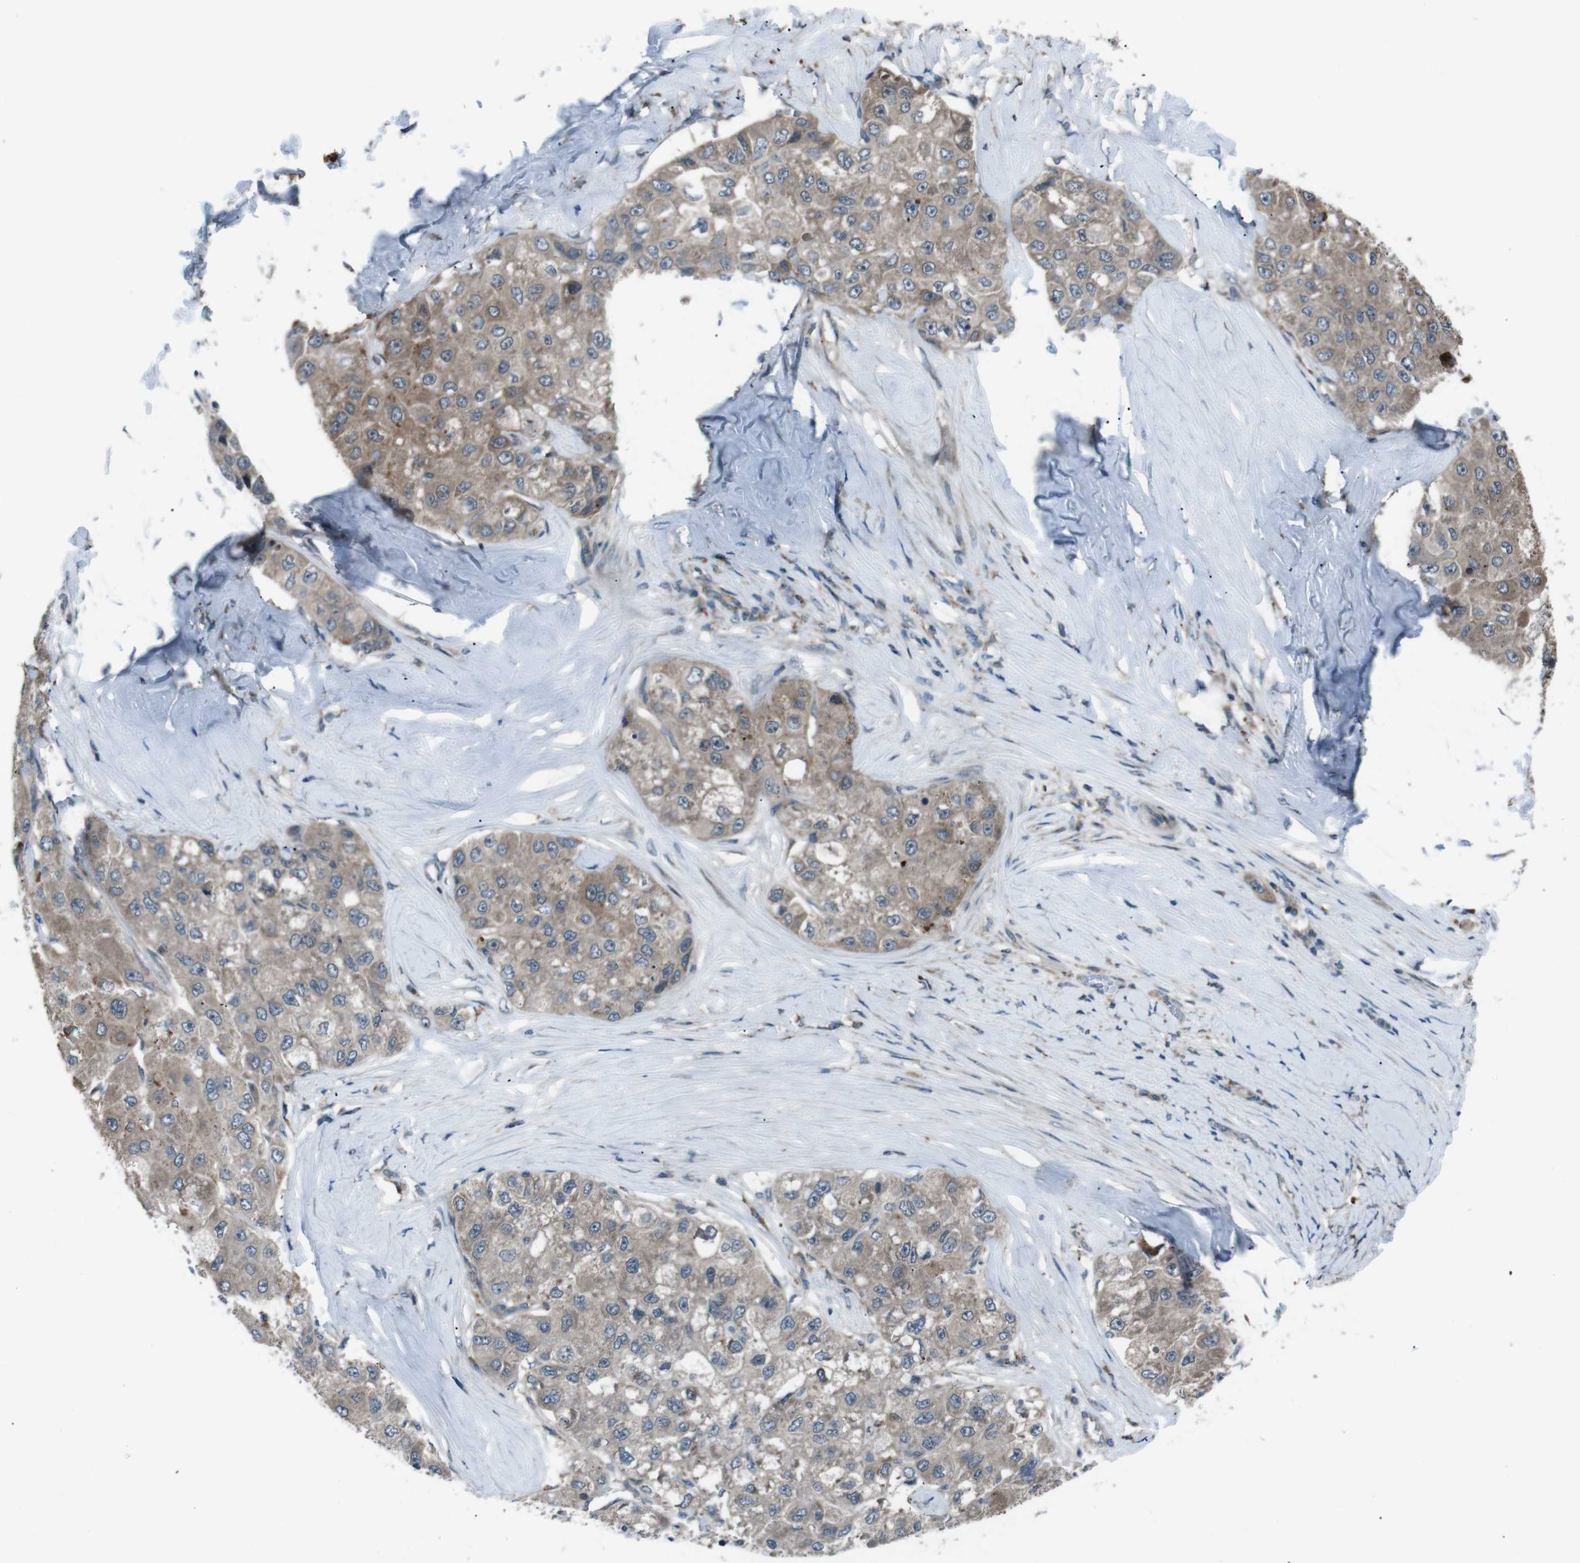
{"staining": {"intensity": "weak", "quantity": ">75%", "location": "cytoplasmic/membranous"}, "tissue": "liver cancer", "cell_type": "Tumor cells", "image_type": "cancer", "snomed": [{"axis": "morphology", "description": "Carcinoma, Hepatocellular, NOS"}, {"axis": "topography", "description": "Liver"}], "caption": "IHC image of neoplastic tissue: liver cancer (hepatocellular carcinoma) stained using immunohistochemistry (IHC) displays low levels of weak protein expression localized specifically in the cytoplasmic/membranous of tumor cells, appearing as a cytoplasmic/membranous brown color.", "gene": "SLC27A4", "patient": {"sex": "male", "age": 80}}